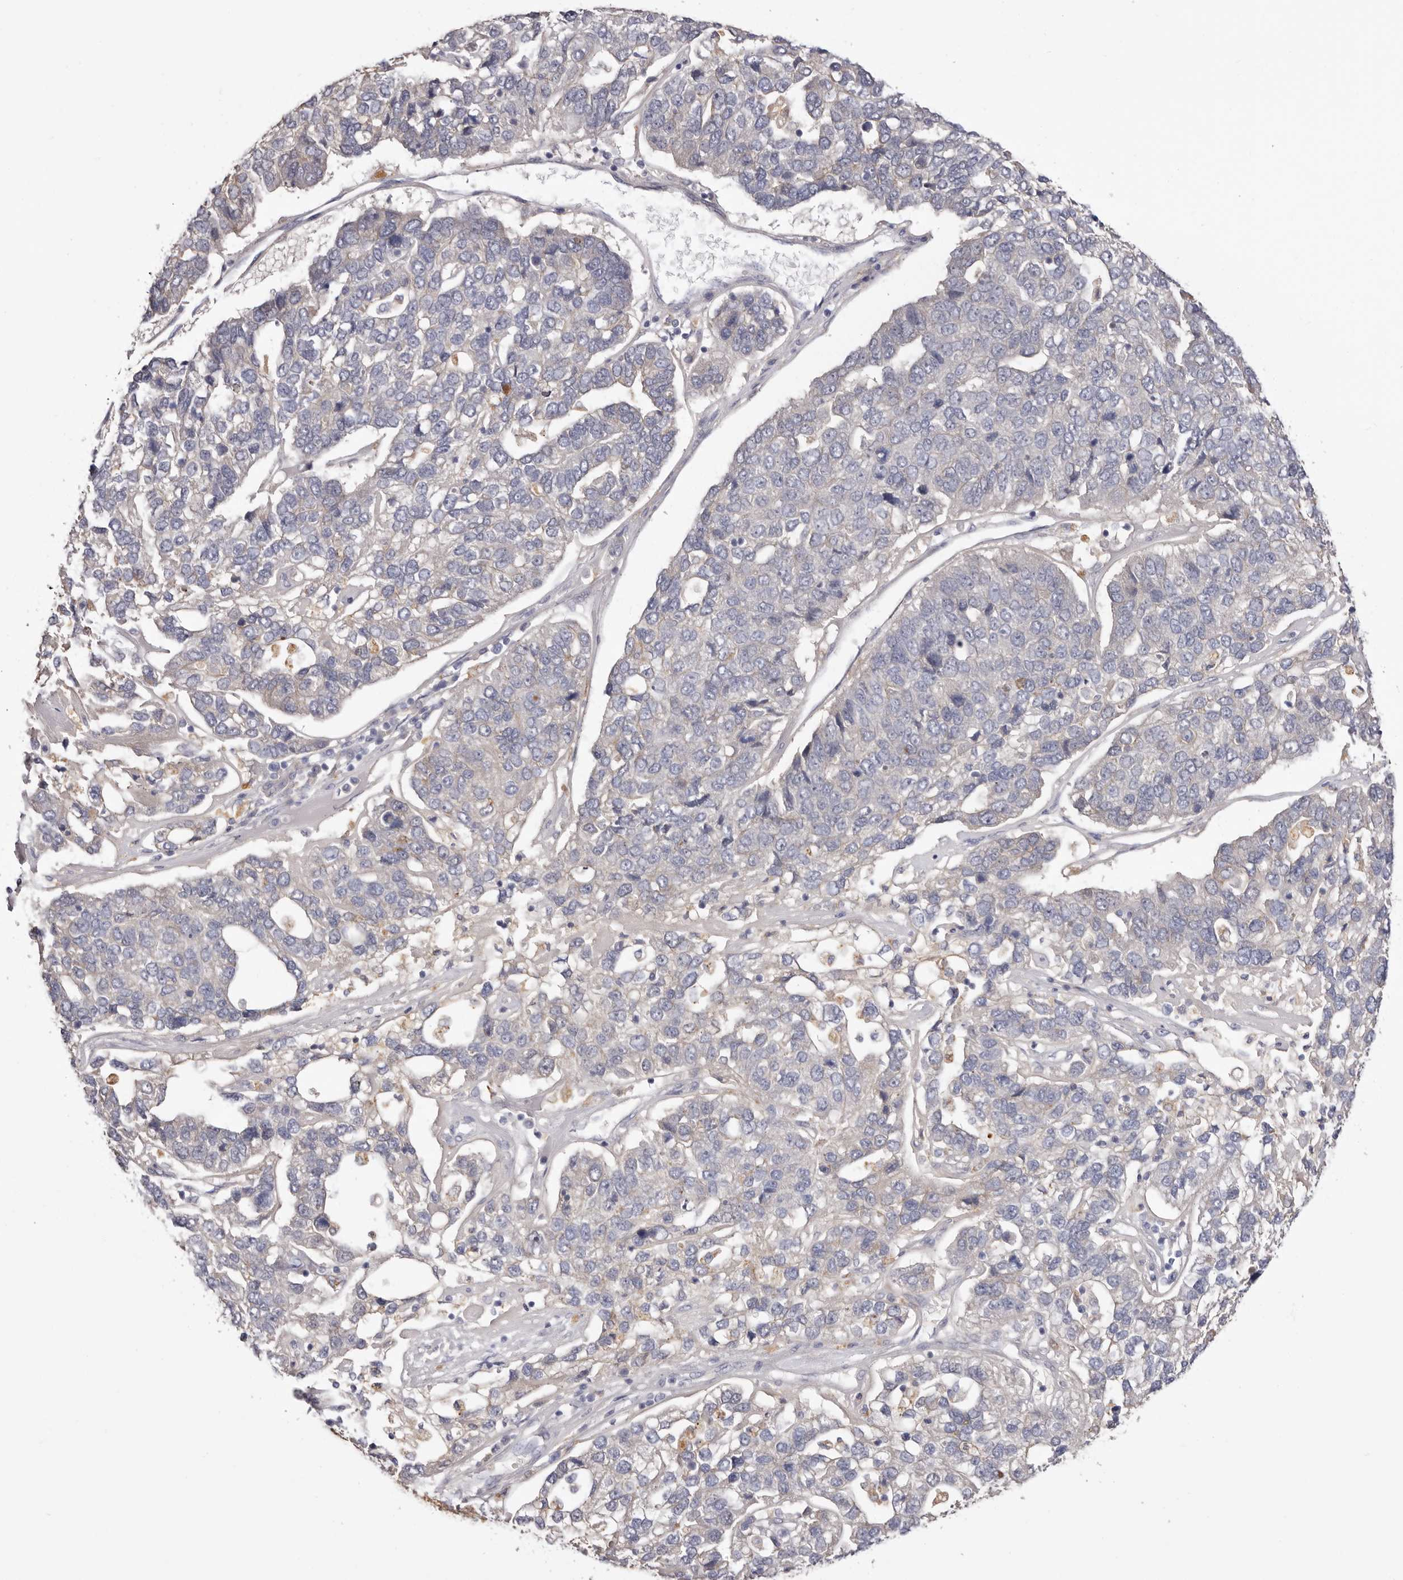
{"staining": {"intensity": "negative", "quantity": "none", "location": "none"}, "tissue": "pancreatic cancer", "cell_type": "Tumor cells", "image_type": "cancer", "snomed": [{"axis": "morphology", "description": "Adenocarcinoma, NOS"}, {"axis": "topography", "description": "Pancreas"}], "caption": "An image of pancreatic cancer stained for a protein displays no brown staining in tumor cells. Brightfield microscopy of IHC stained with DAB (brown) and hematoxylin (blue), captured at high magnification.", "gene": "STK16", "patient": {"sex": "female", "age": 61}}